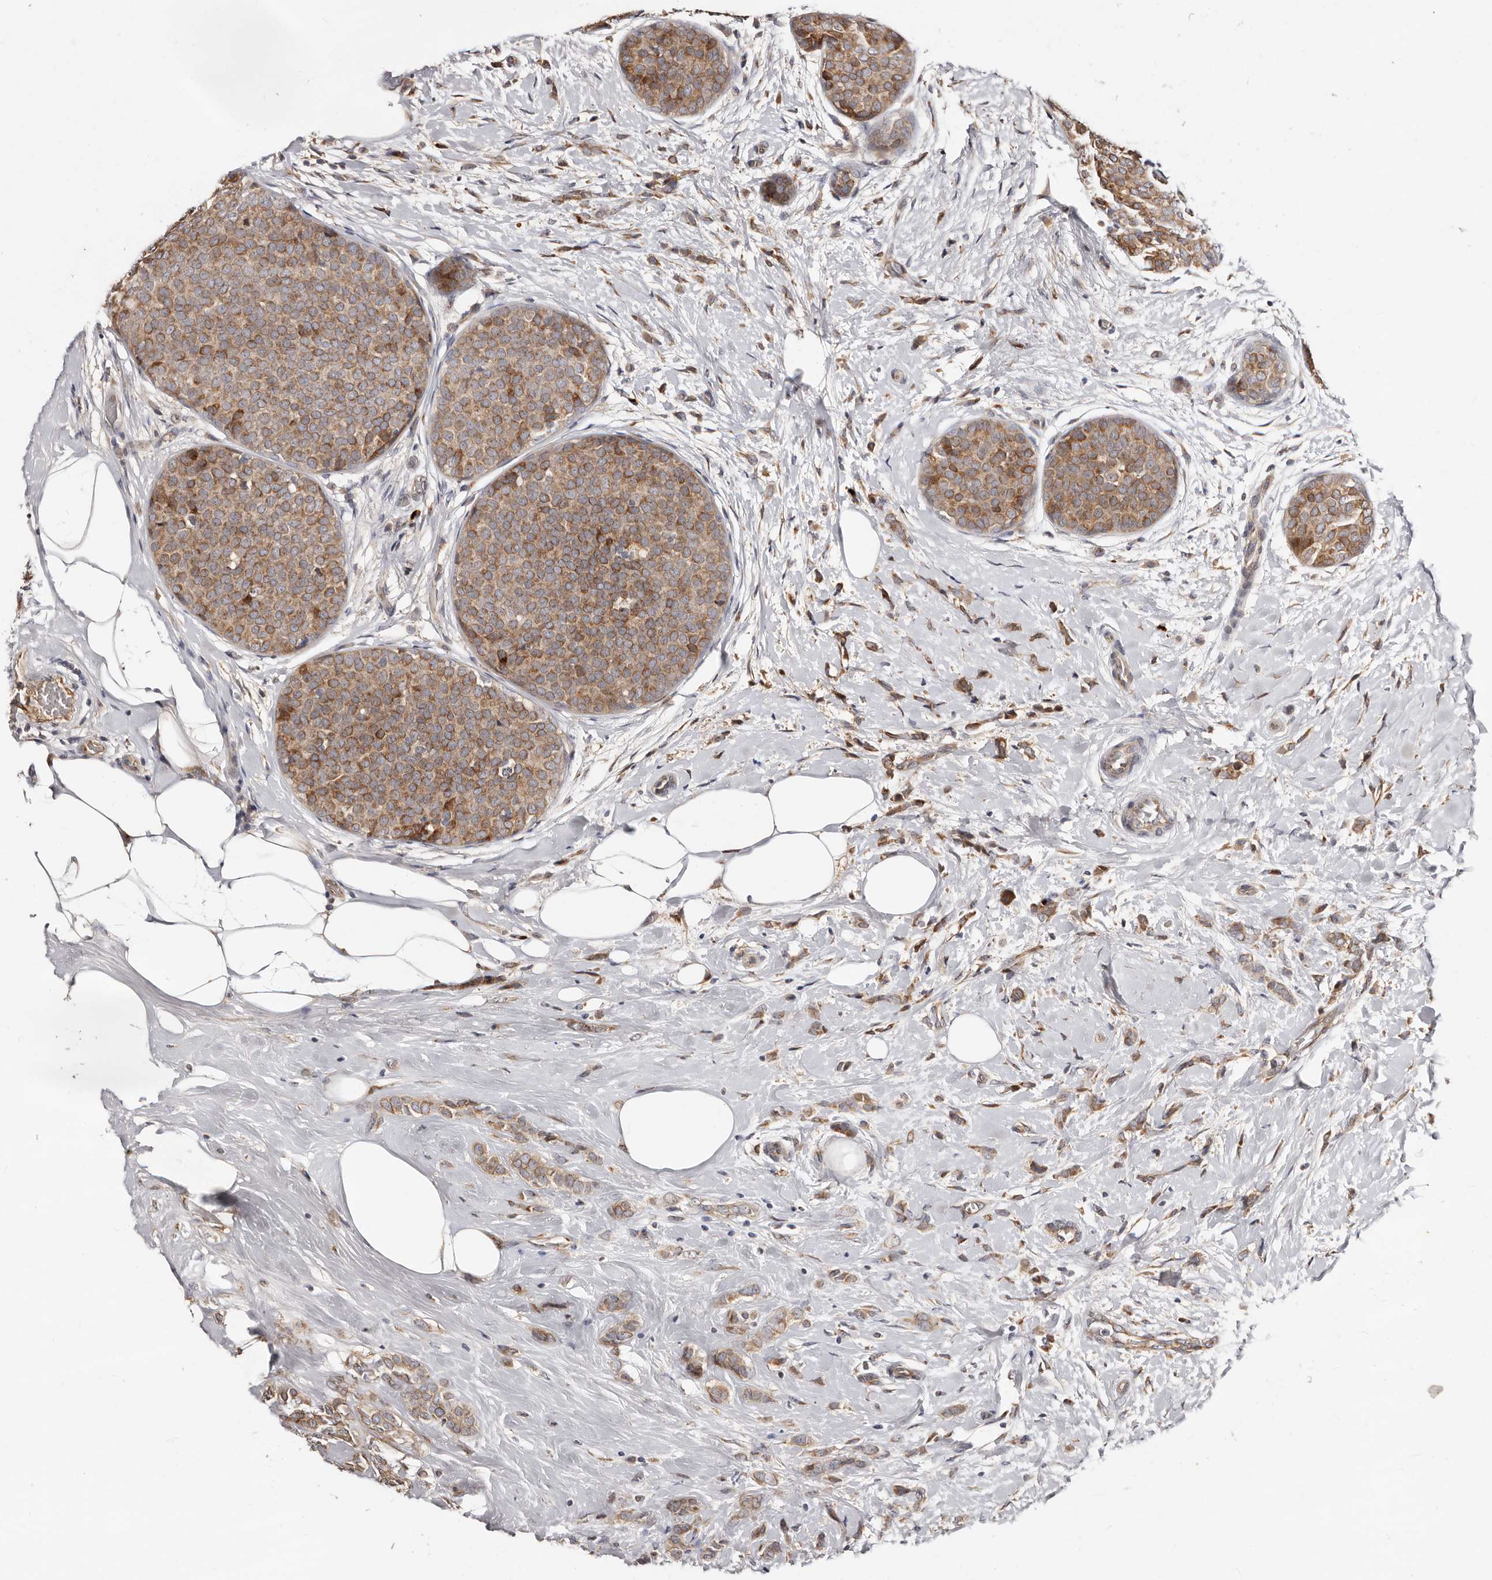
{"staining": {"intensity": "moderate", "quantity": ">75%", "location": "cytoplasmic/membranous"}, "tissue": "breast cancer", "cell_type": "Tumor cells", "image_type": "cancer", "snomed": [{"axis": "morphology", "description": "Lobular carcinoma, in situ"}, {"axis": "morphology", "description": "Lobular carcinoma"}, {"axis": "topography", "description": "Breast"}], "caption": "A high-resolution histopathology image shows immunohistochemistry staining of breast cancer, which displays moderate cytoplasmic/membranous expression in about >75% of tumor cells. (DAB (3,3'-diaminobenzidine) IHC with brightfield microscopy, high magnification).", "gene": "DACT2", "patient": {"sex": "female", "age": 41}}